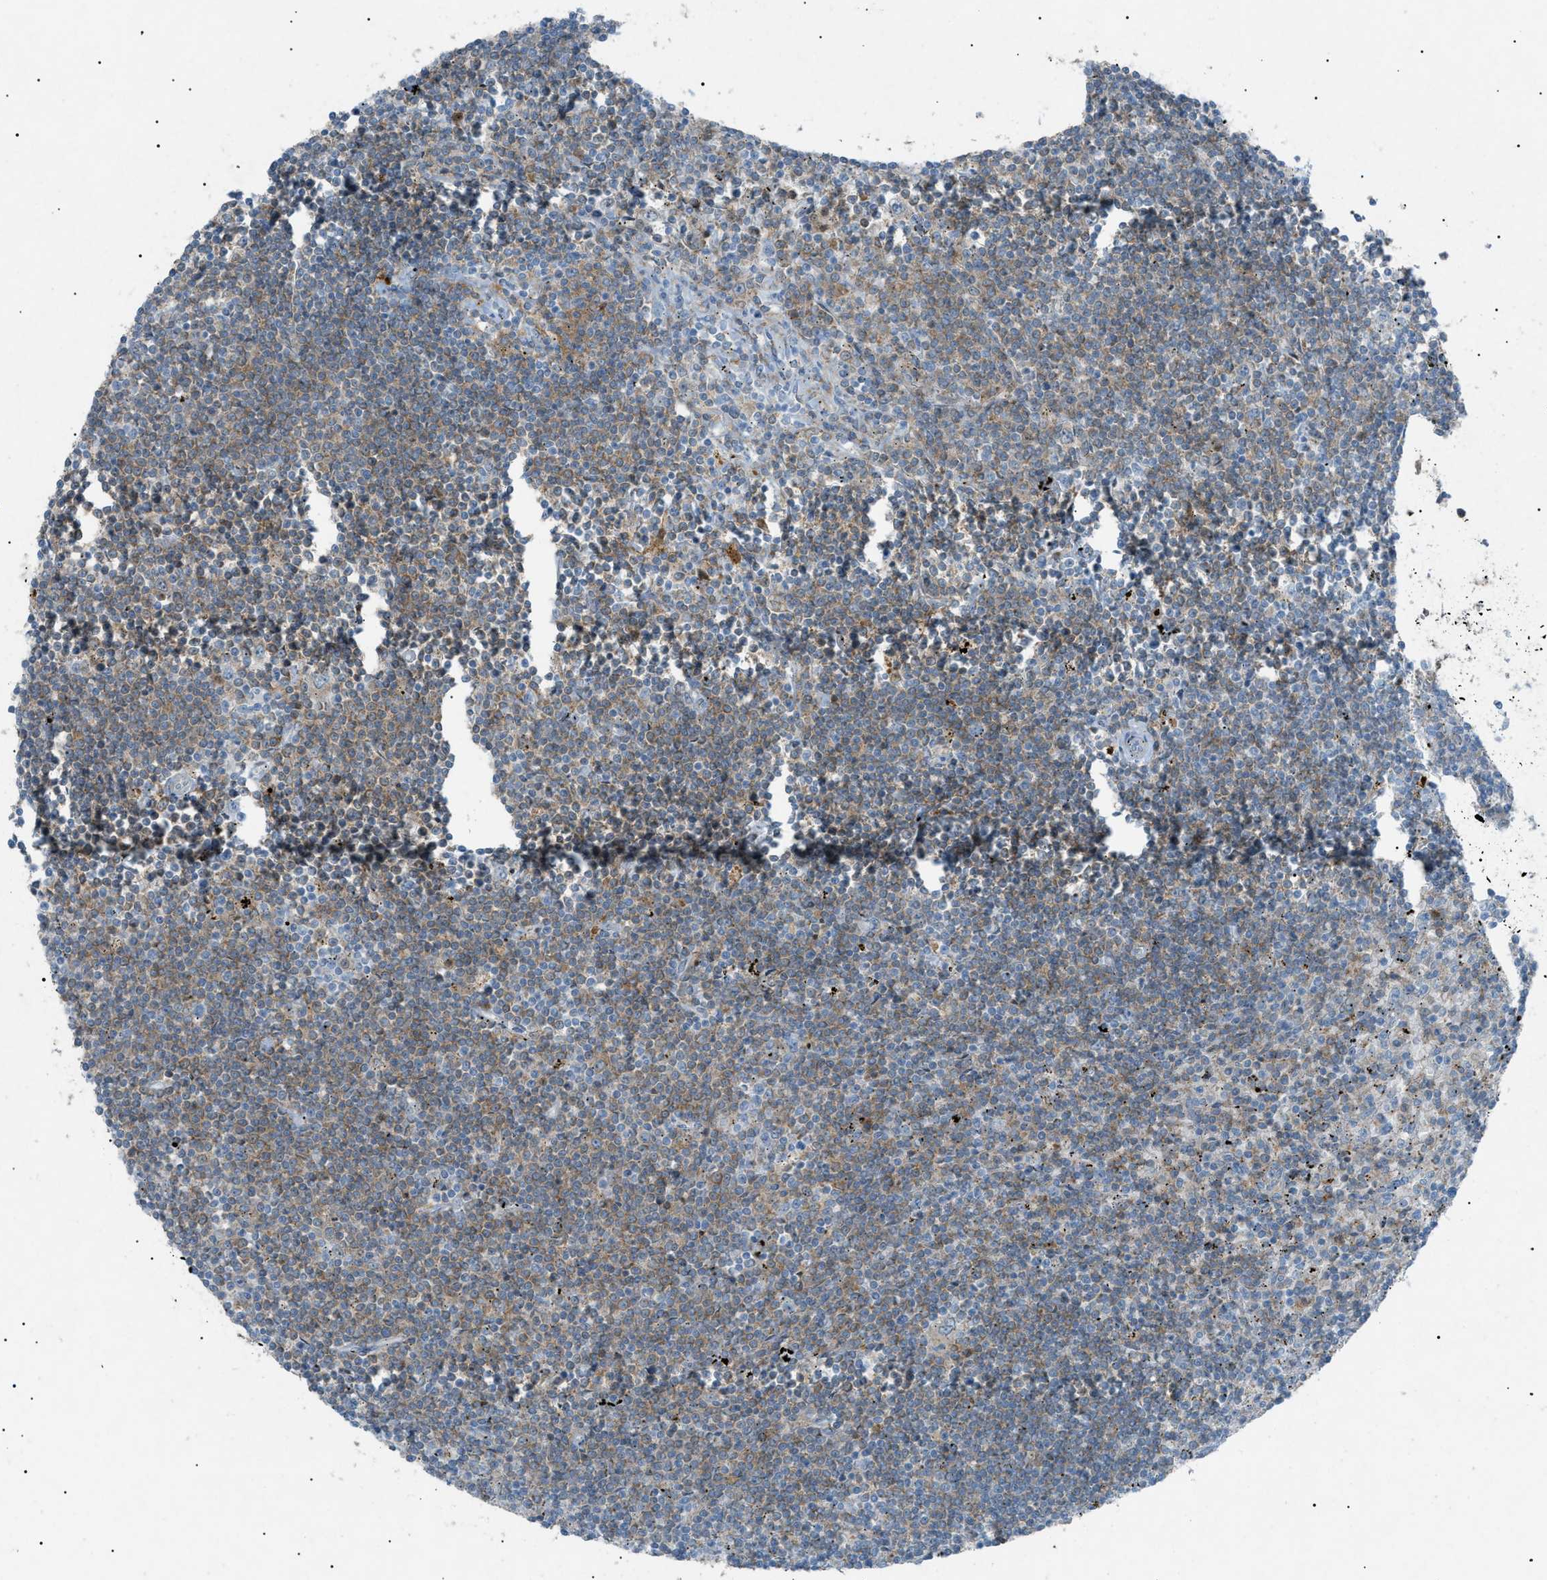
{"staining": {"intensity": "weak", "quantity": "25%-75%", "location": "cytoplasmic/membranous"}, "tissue": "lymphoma", "cell_type": "Tumor cells", "image_type": "cancer", "snomed": [{"axis": "morphology", "description": "Malignant lymphoma, non-Hodgkin's type, Low grade"}, {"axis": "topography", "description": "Spleen"}], "caption": "The immunohistochemical stain highlights weak cytoplasmic/membranous expression in tumor cells of lymphoma tissue.", "gene": "BTK", "patient": {"sex": "male", "age": 76}}